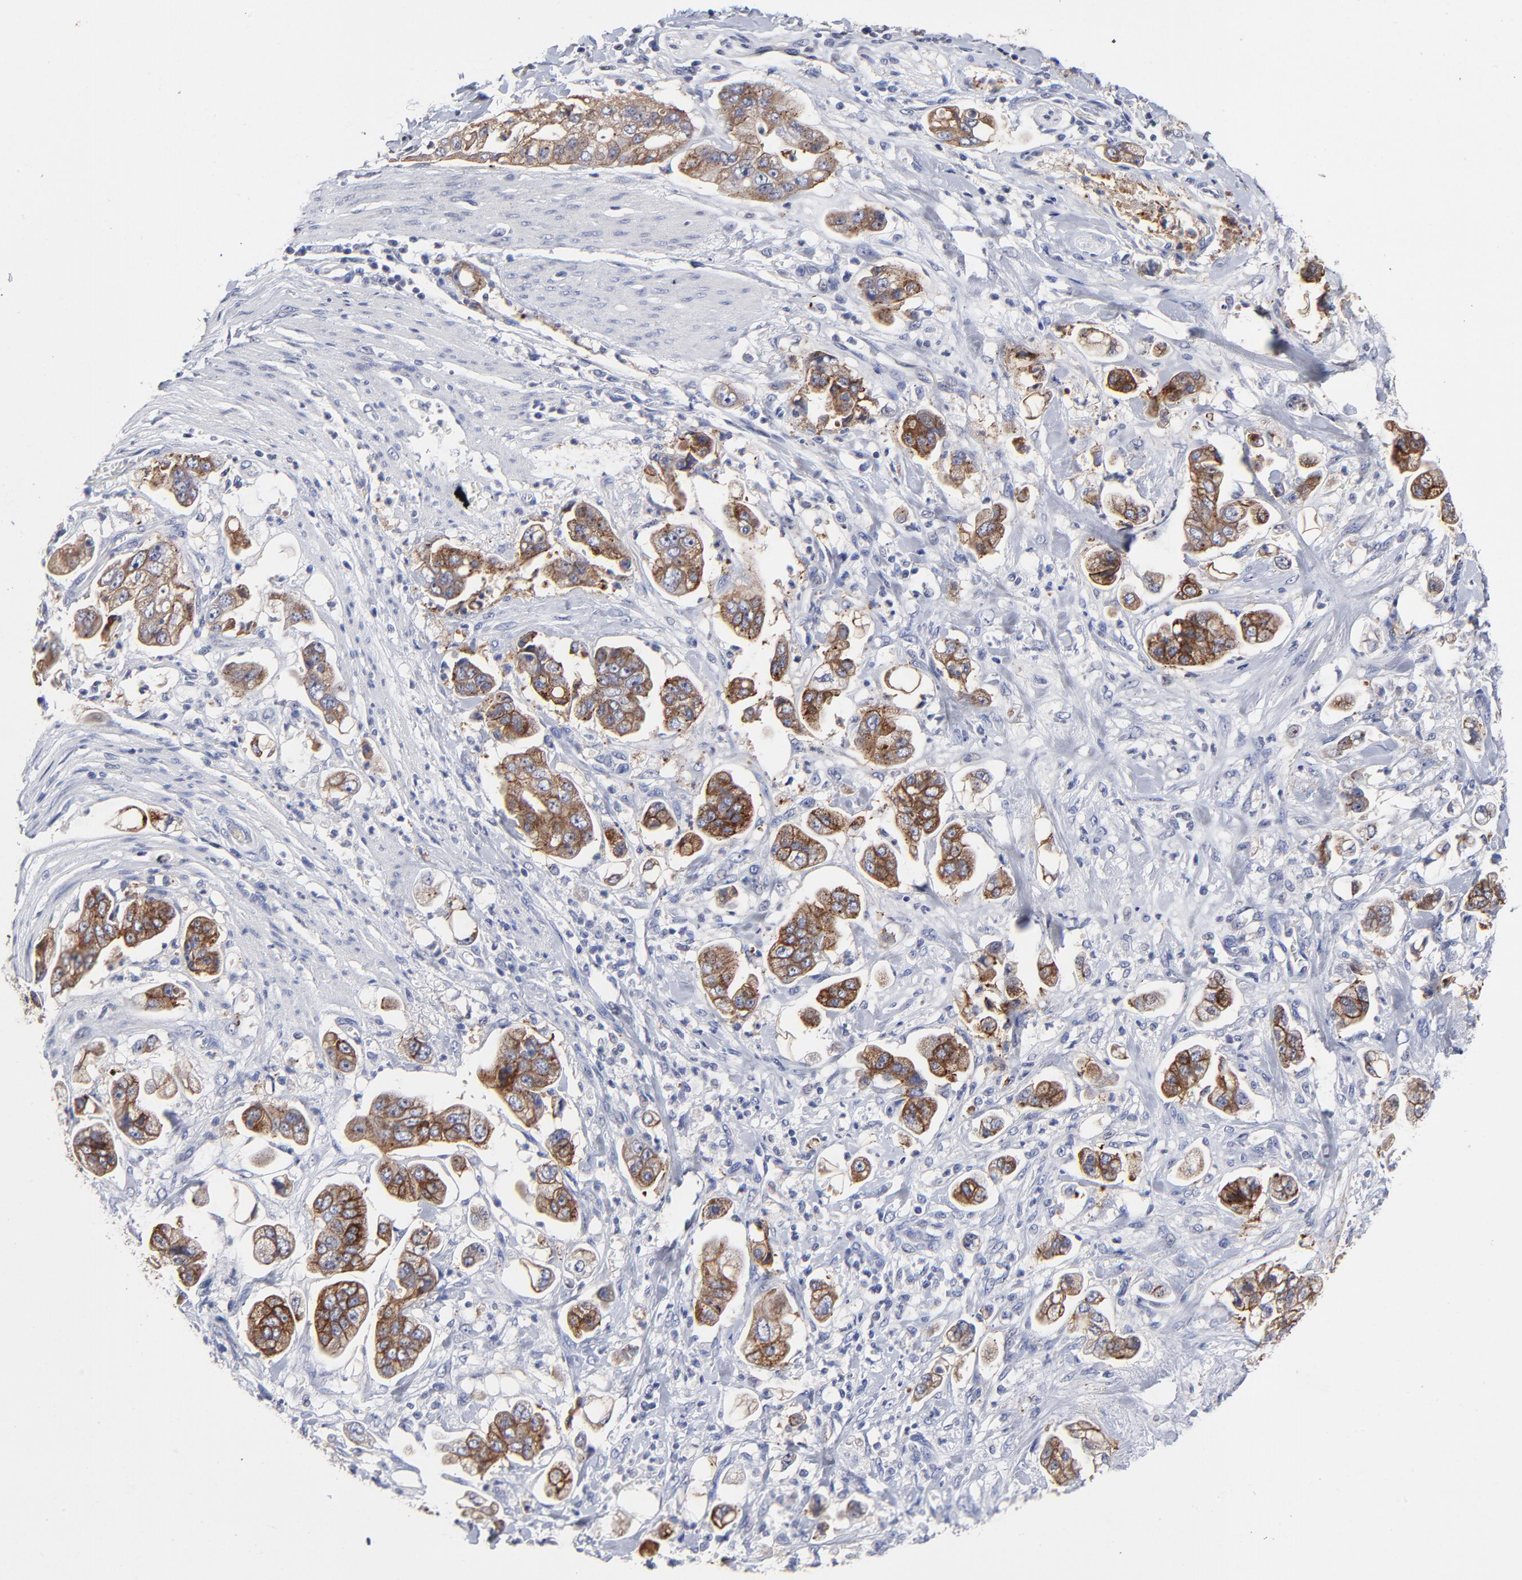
{"staining": {"intensity": "weak", "quantity": ">75%", "location": "cytoplasmic/membranous"}, "tissue": "stomach cancer", "cell_type": "Tumor cells", "image_type": "cancer", "snomed": [{"axis": "morphology", "description": "Adenocarcinoma, NOS"}, {"axis": "topography", "description": "Stomach"}], "caption": "Immunohistochemical staining of human adenocarcinoma (stomach) displays low levels of weak cytoplasmic/membranous protein expression in about >75% of tumor cells.", "gene": "CXADR", "patient": {"sex": "male", "age": 62}}